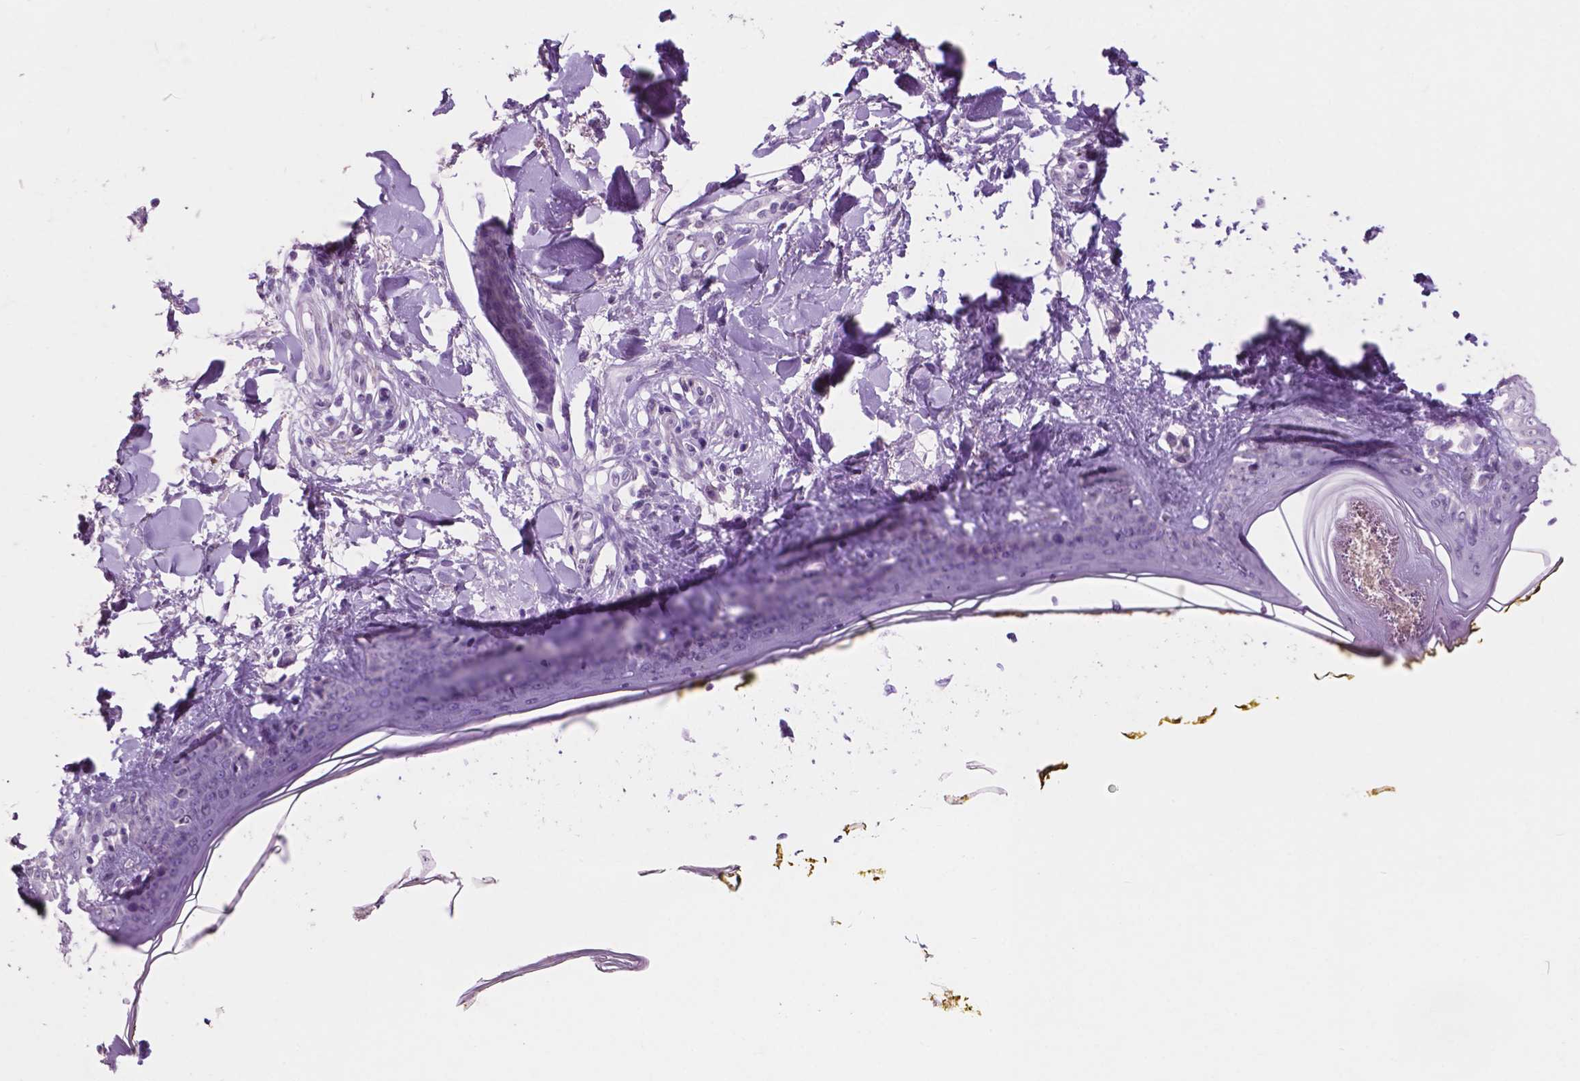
{"staining": {"intensity": "negative", "quantity": "none", "location": "none"}, "tissue": "skin", "cell_type": "Fibroblasts", "image_type": "normal", "snomed": [{"axis": "morphology", "description": "Normal tissue, NOS"}, {"axis": "topography", "description": "Skin"}], "caption": "IHC of normal skin demonstrates no staining in fibroblasts. (DAB (3,3'-diaminobenzidine) immunohistochemistry (IHC) visualized using brightfield microscopy, high magnification).", "gene": "IDO1", "patient": {"sex": "female", "age": 34}}